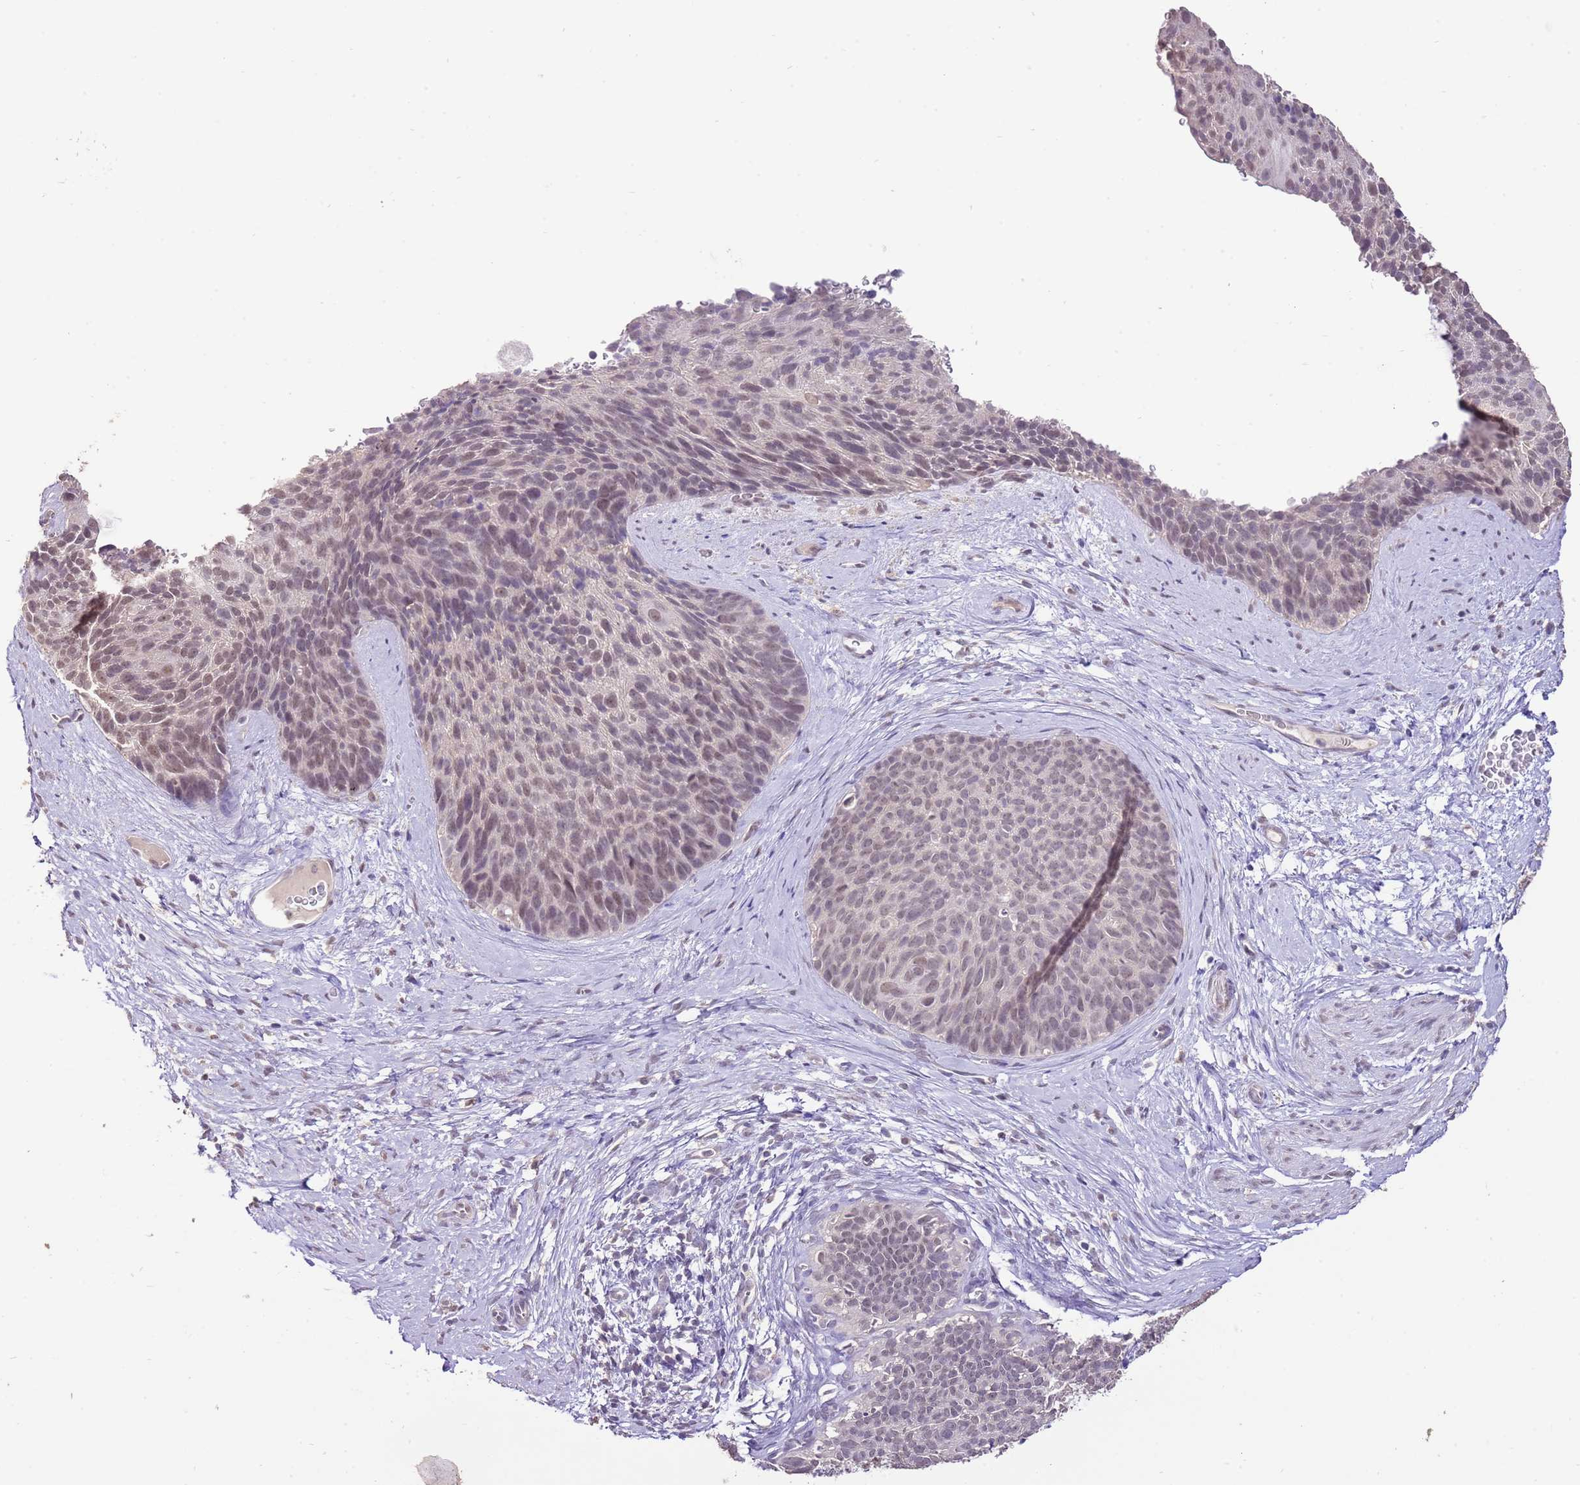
{"staining": {"intensity": "weak", "quantity": ">75%", "location": "nuclear"}, "tissue": "cervical cancer", "cell_type": "Tumor cells", "image_type": "cancer", "snomed": [{"axis": "morphology", "description": "Squamous cell carcinoma, NOS"}, {"axis": "topography", "description": "Cervix"}], "caption": "A histopathology image showing weak nuclear positivity in about >75% of tumor cells in cervical squamous cell carcinoma, as visualized by brown immunohistochemical staining.", "gene": "IZUMO4", "patient": {"sex": "female", "age": 80}}